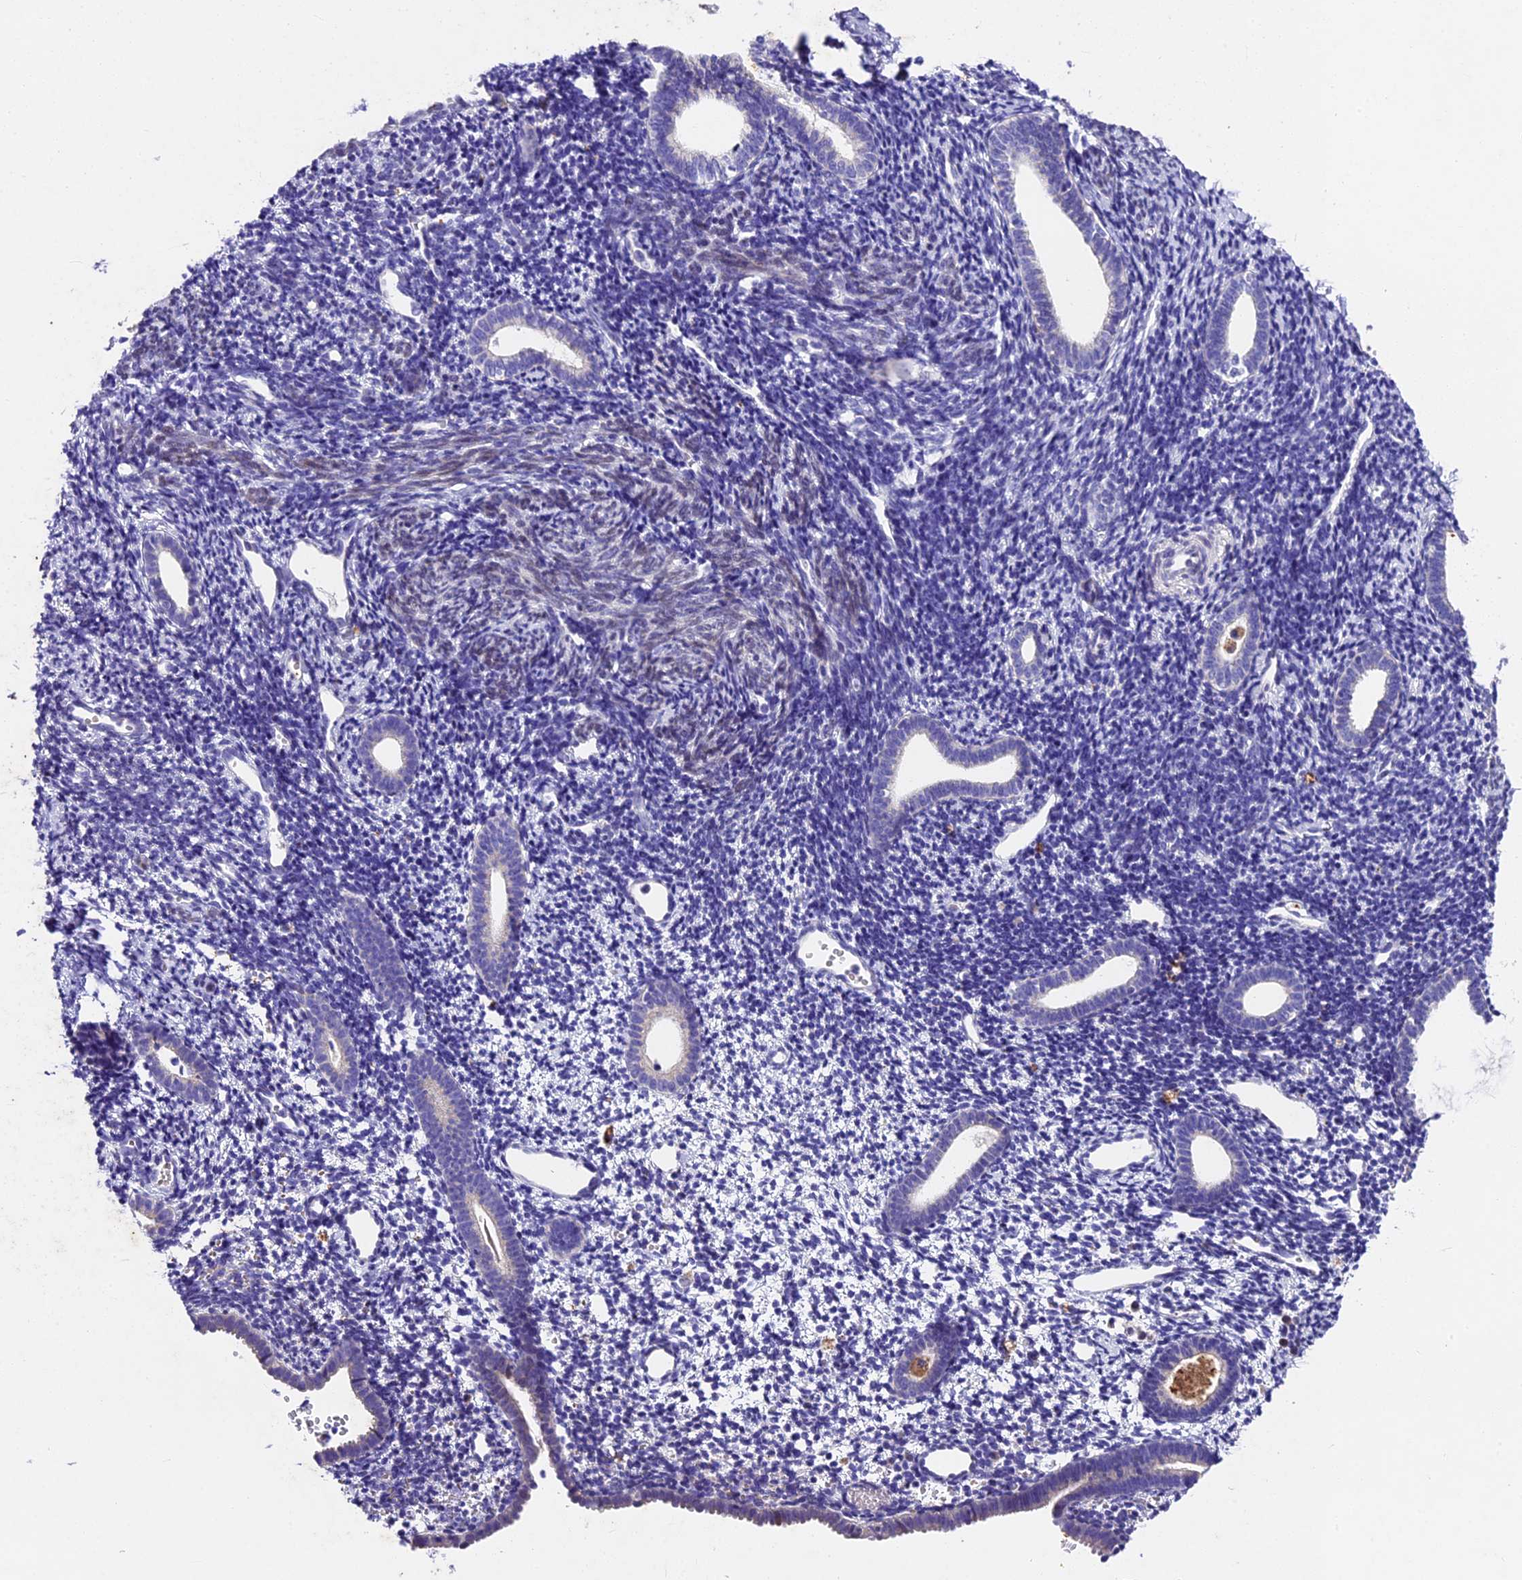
{"staining": {"intensity": "negative", "quantity": "none", "location": "none"}, "tissue": "endometrium", "cell_type": "Cells in endometrial stroma", "image_type": "normal", "snomed": [{"axis": "morphology", "description": "Normal tissue, NOS"}, {"axis": "topography", "description": "Endometrium"}], "caption": "Immunohistochemistry (IHC) image of unremarkable endometrium: human endometrium stained with DAB (3,3'-diaminobenzidine) reveals no significant protein staining in cells in endometrial stroma.", "gene": "IFT140", "patient": {"sex": "female", "age": 56}}